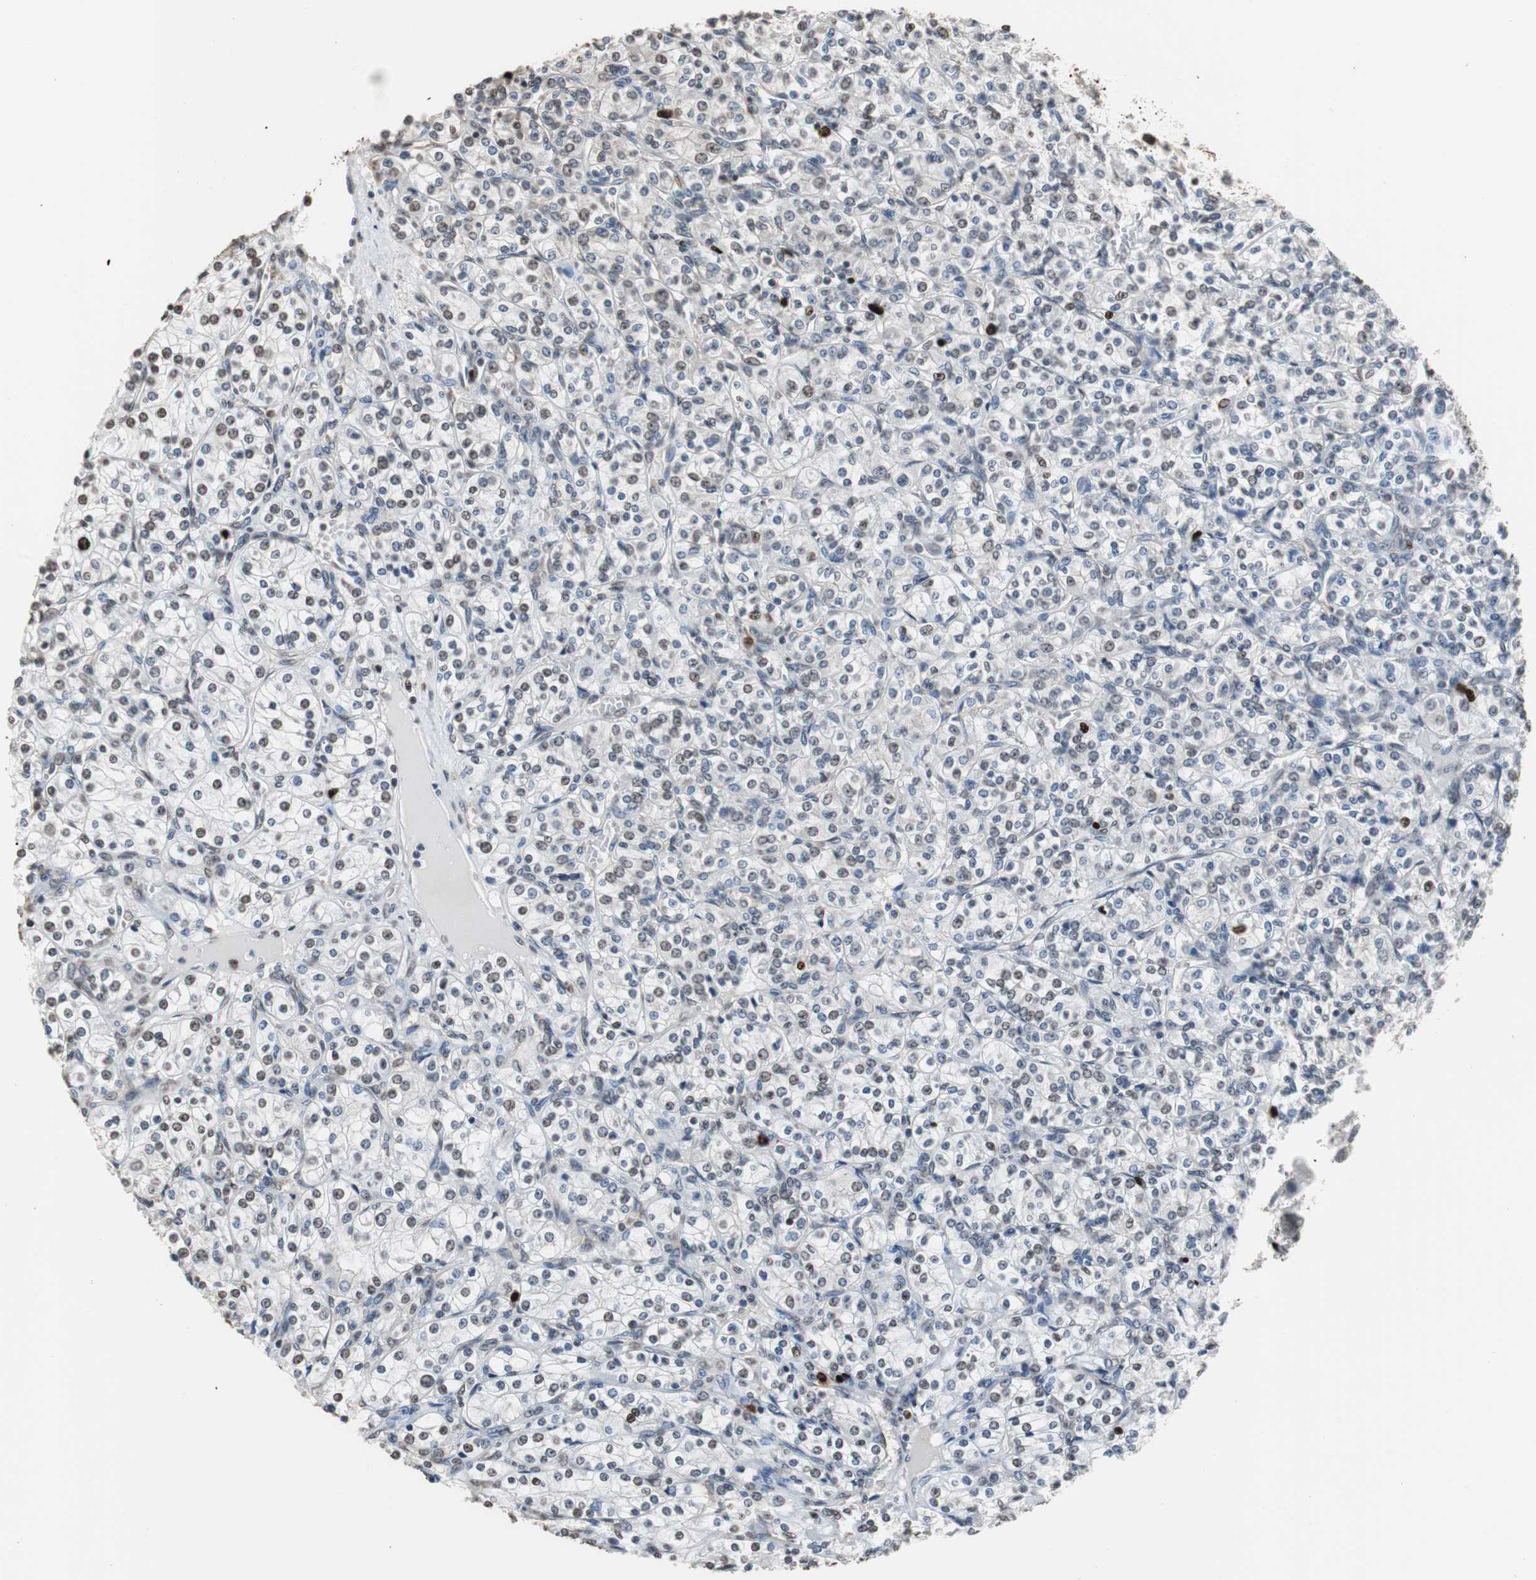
{"staining": {"intensity": "moderate", "quantity": "25%-75%", "location": "nuclear"}, "tissue": "renal cancer", "cell_type": "Tumor cells", "image_type": "cancer", "snomed": [{"axis": "morphology", "description": "Adenocarcinoma, NOS"}, {"axis": "topography", "description": "Kidney"}], "caption": "The immunohistochemical stain shows moderate nuclear expression in tumor cells of renal cancer tissue.", "gene": "TOP2A", "patient": {"sex": "male", "age": 77}}